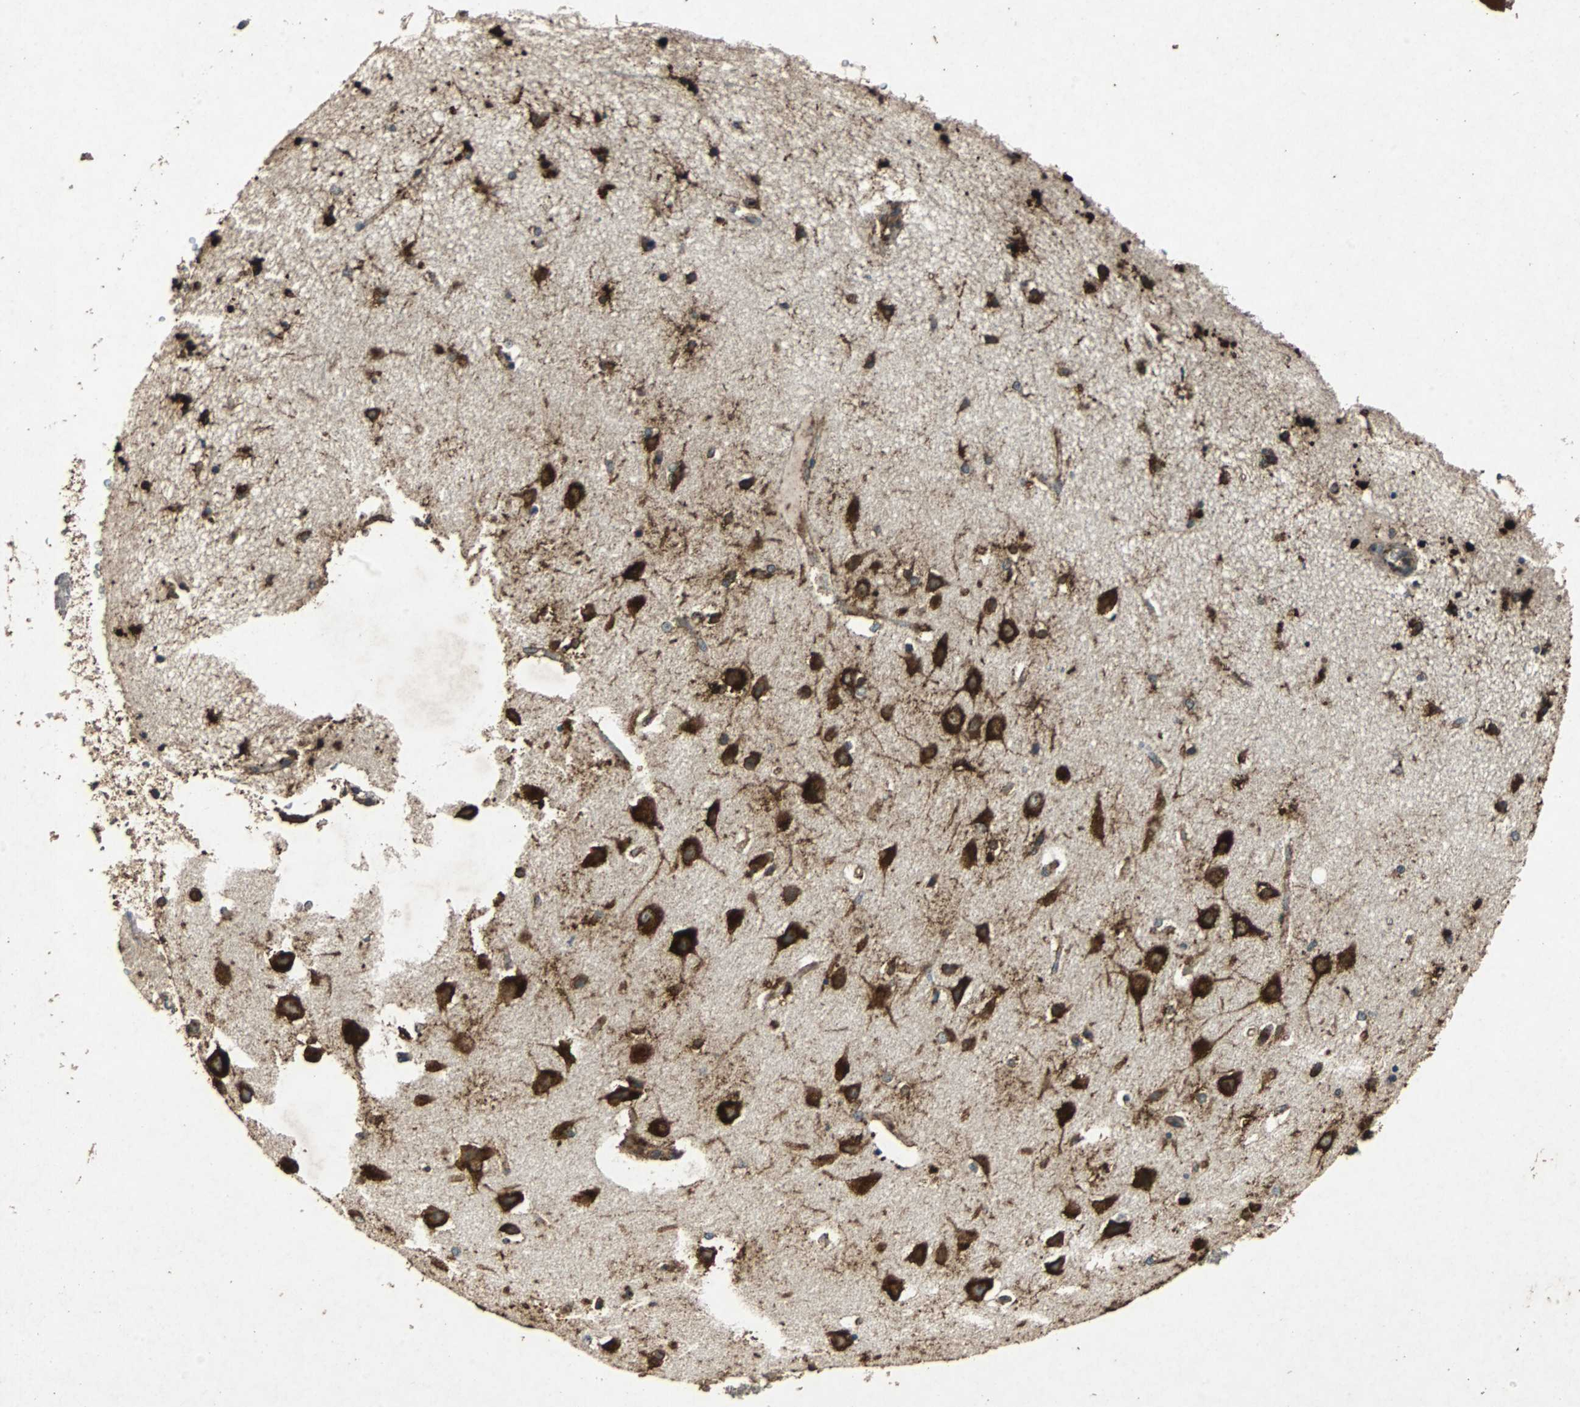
{"staining": {"intensity": "strong", "quantity": "25%-75%", "location": "cytoplasmic/membranous"}, "tissue": "caudate", "cell_type": "Glial cells", "image_type": "normal", "snomed": [{"axis": "morphology", "description": "Normal tissue, NOS"}, {"axis": "topography", "description": "Lateral ventricle wall"}], "caption": "Immunohistochemical staining of benign human caudate shows strong cytoplasmic/membranous protein expression in about 25%-75% of glial cells. (DAB (3,3'-diaminobenzidine) IHC with brightfield microscopy, high magnification).", "gene": "NAA10", "patient": {"sex": "female", "age": 54}}